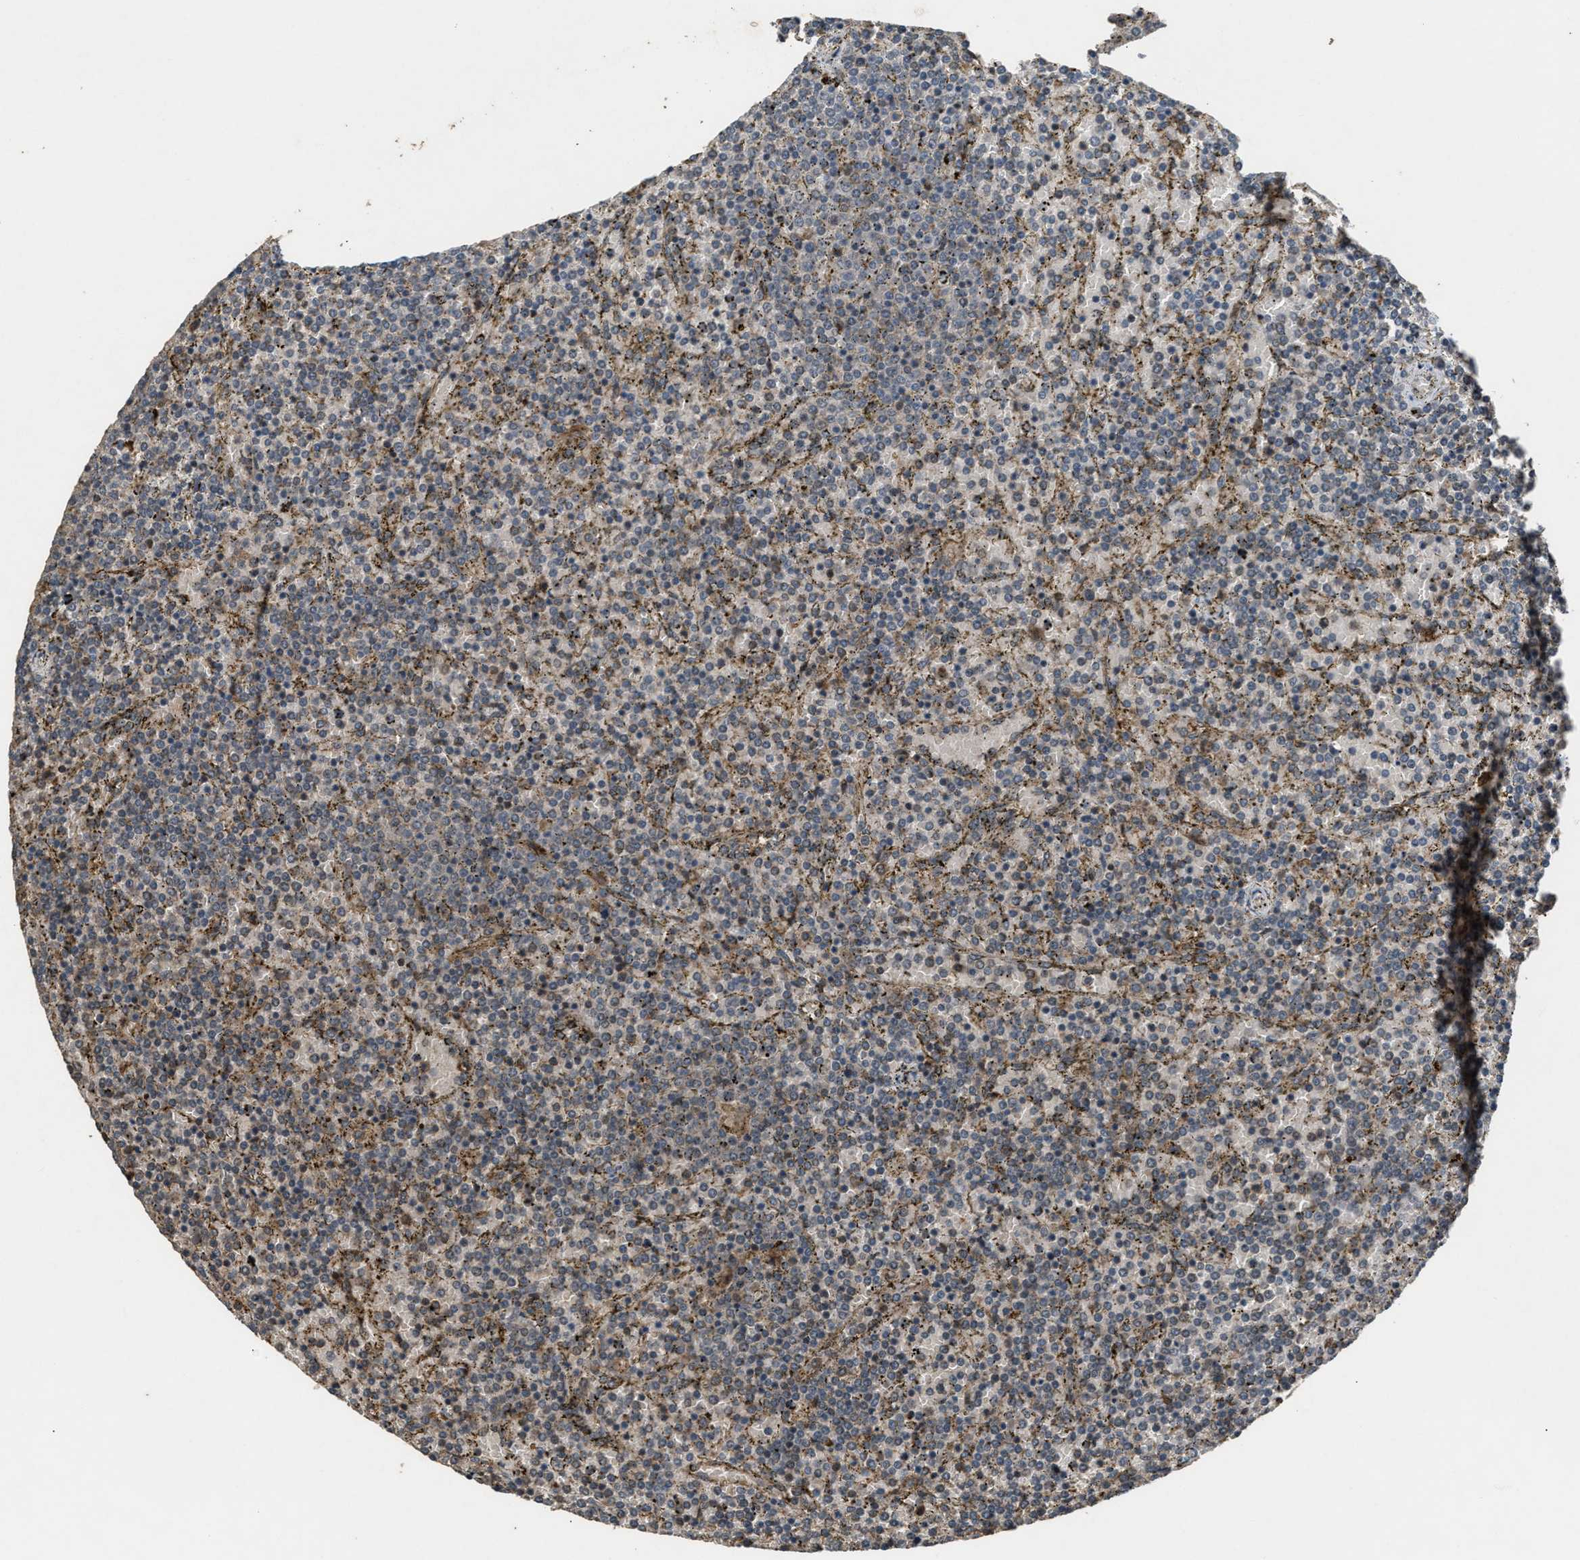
{"staining": {"intensity": "weak", "quantity": "25%-75%", "location": "cytoplasmic/membranous"}, "tissue": "lymphoma", "cell_type": "Tumor cells", "image_type": "cancer", "snomed": [{"axis": "morphology", "description": "Malignant lymphoma, non-Hodgkin's type, Low grade"}, {"axis": "topography", "description": "Spleen"}], "caption": "About 25%-75% of tumor cells in human lymphoma exhibit weak cytoplasmic/membranous protein positivity as visualized by brown immunohistochemical staining.", "gene": "PSMD1", "patient": {"sex": "female", "age": 77}}